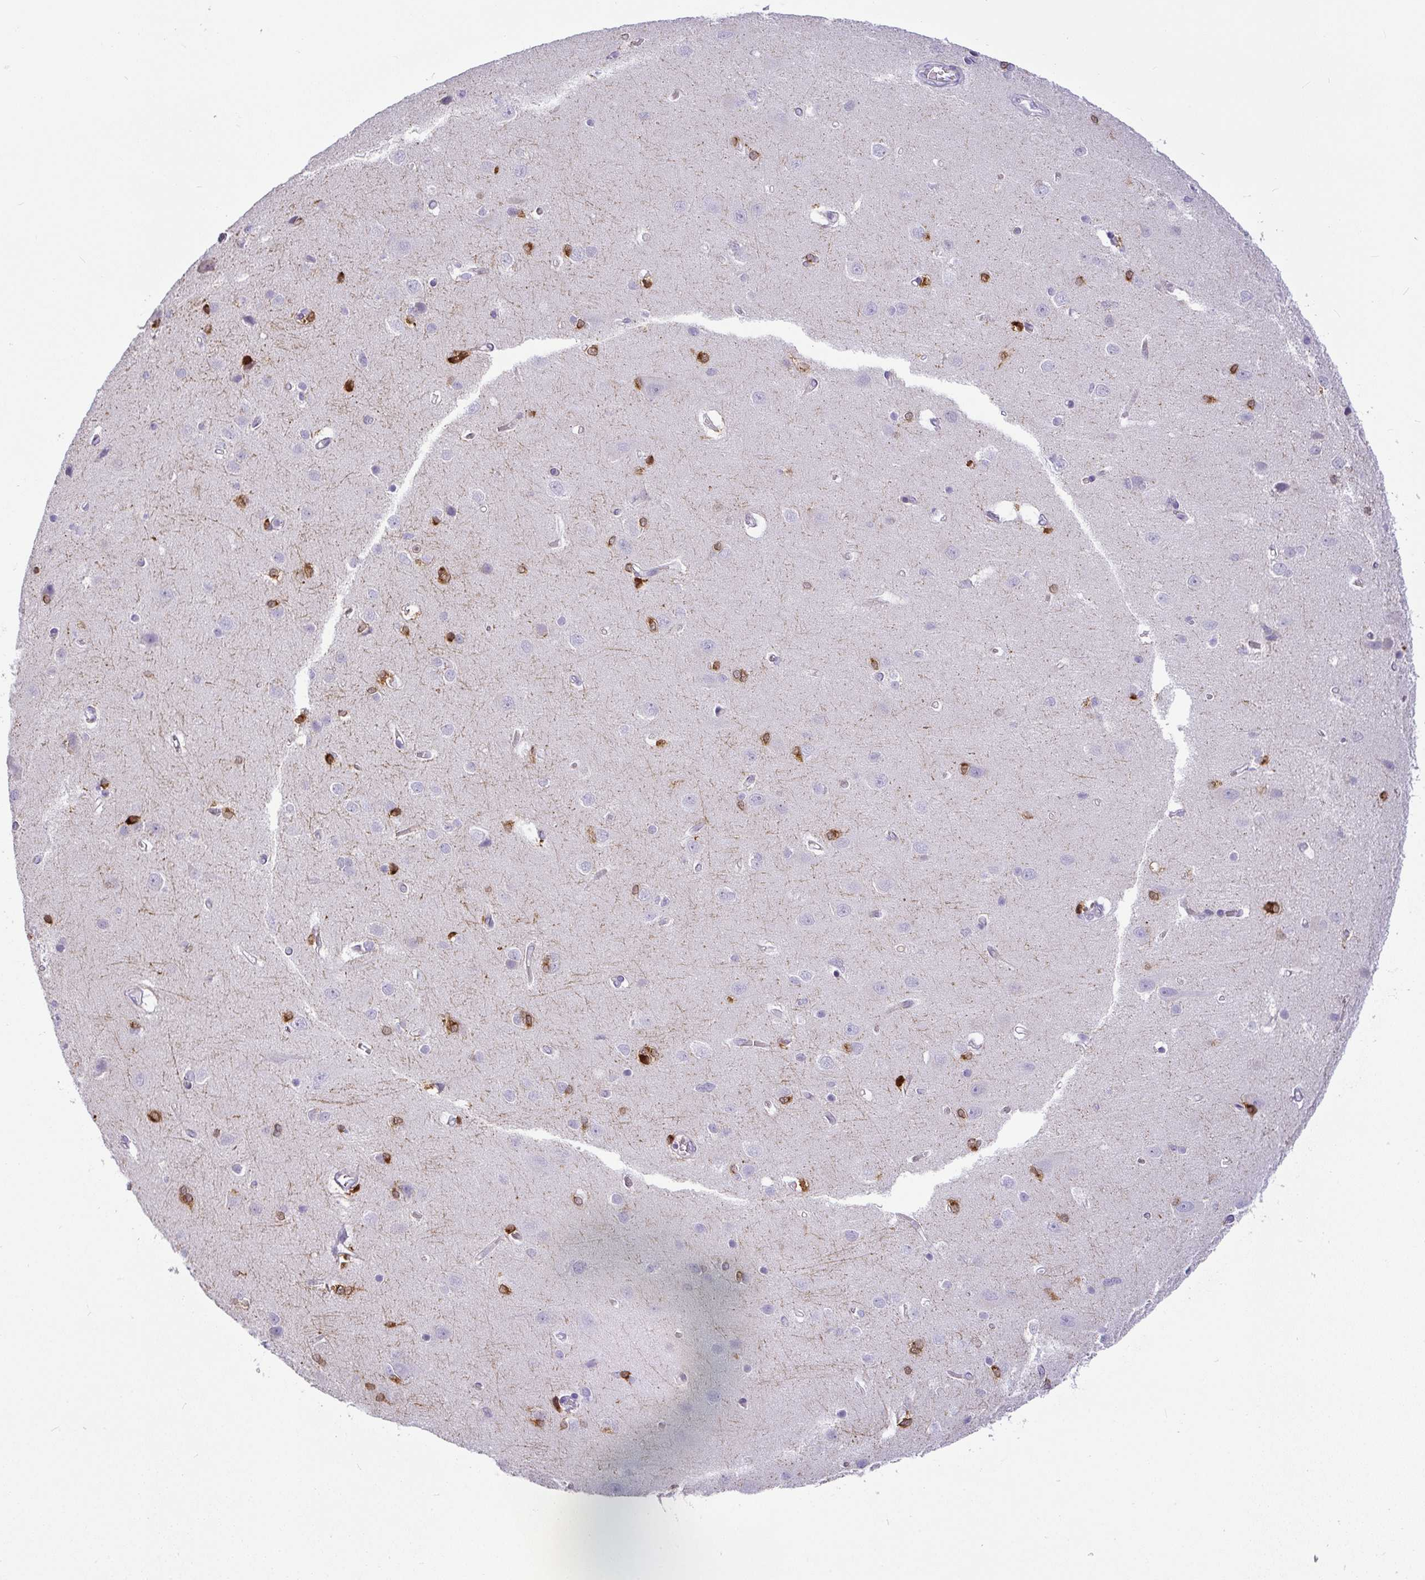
{"staining": {"intensity": "negative", "quantity": "none", "location": "none"}, "tissue": "cerebral cortex", "cell_type": "Endothelial cells", "image_type": "normal", "snomed": [{"axis": "morphology", "description": "Normal tissue, NOS"}, {"axis": "topography", "description": "Cerebral cortex"}], "caption": "Human cerebral cortex stained for a protein using IHC demonstrates no expression in endothelial cells.", "gene": "LIPE", "patient": {"sex": "male", "age": 37}}